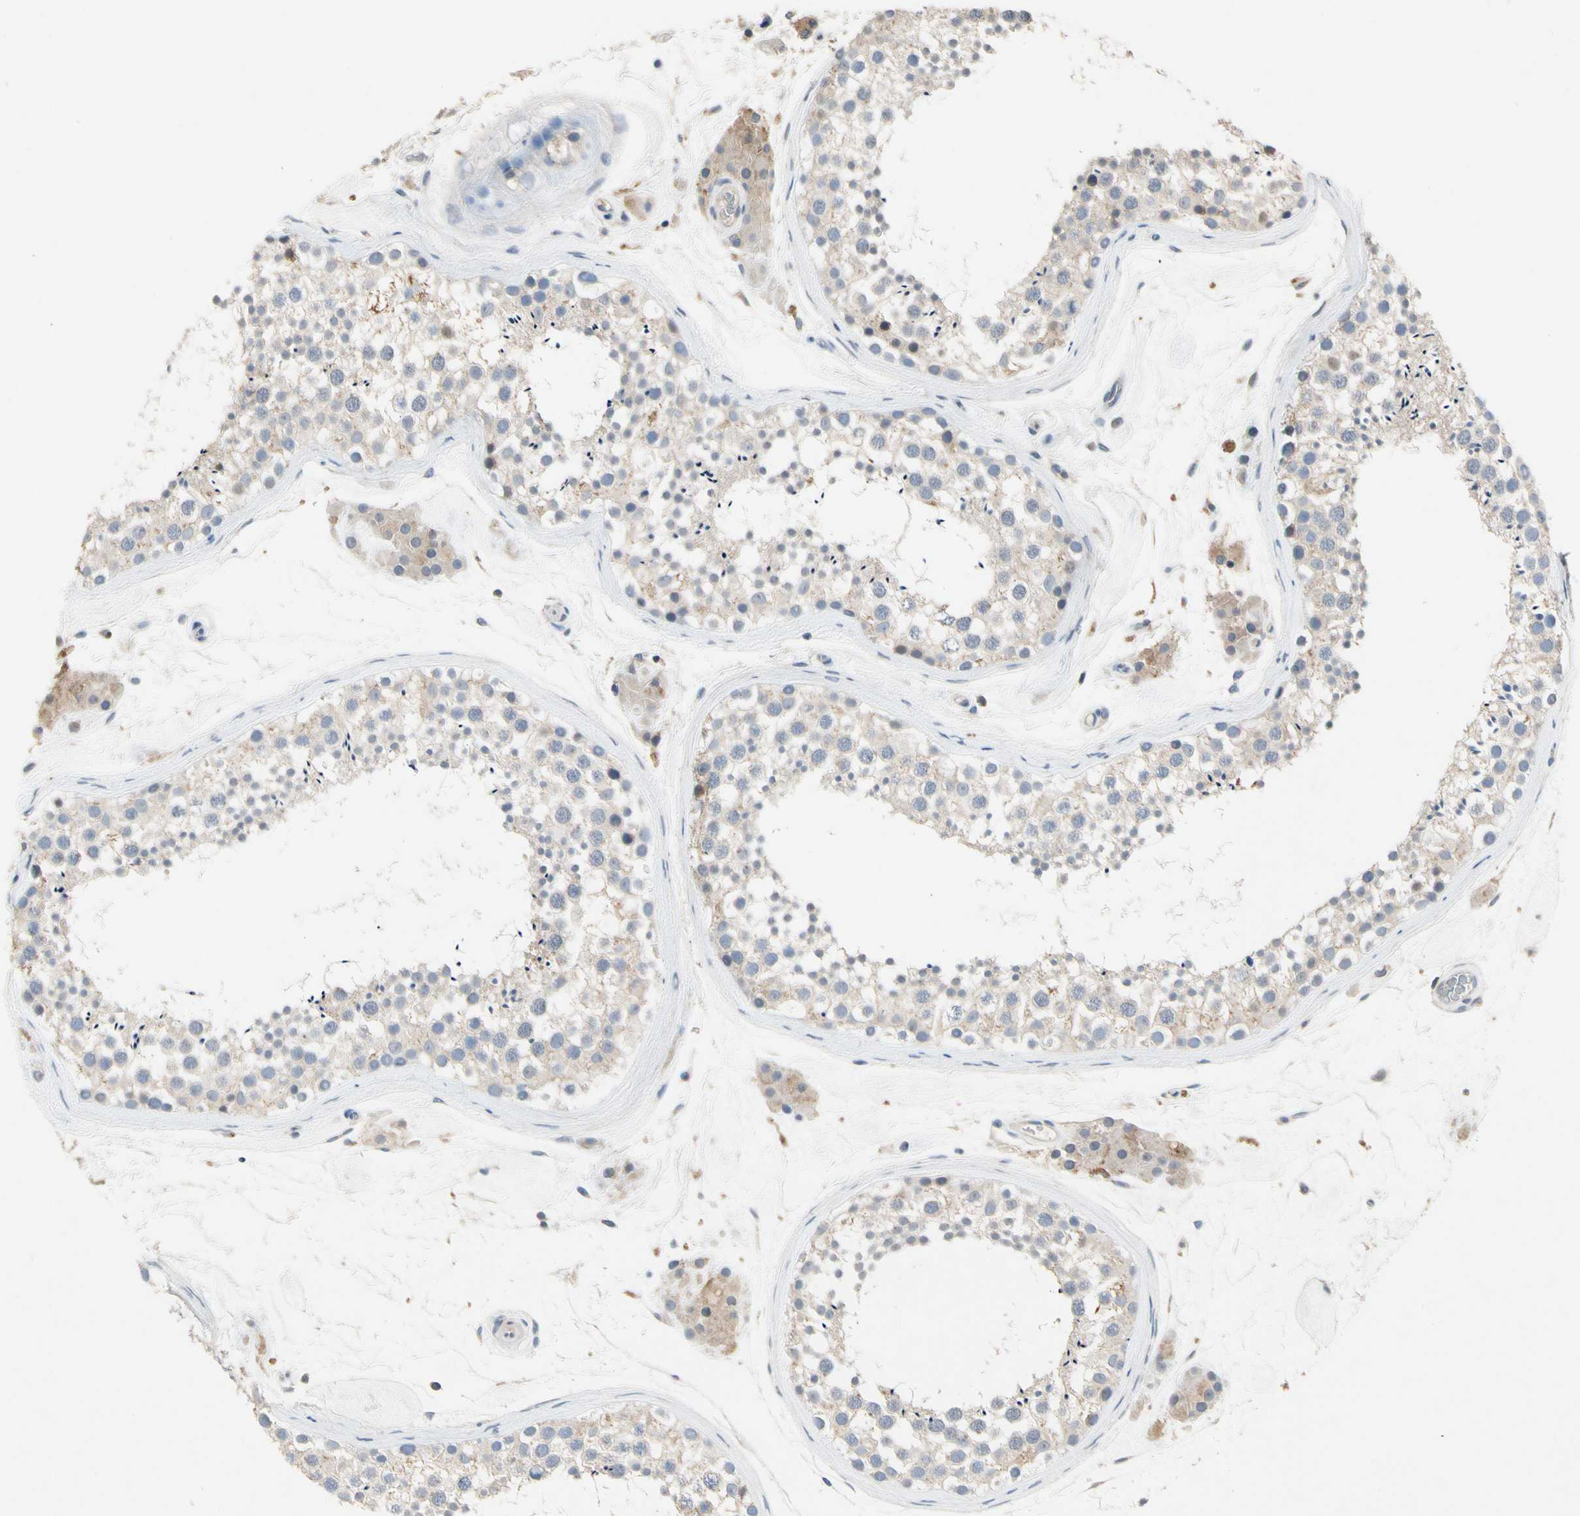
{"staining": {"intensity": "weak", "quantity": ">75%", "location": "cytoplasmic/membranous"}, "tissue": "testis", "cell_type": "Cells in seminiferous ducts", "image_type": "normal", "snomed": [{"axis": "morphology", "description": "Normal tissue, NOS"}, {"axis": "topography", "description": "Testis"}], "caption": "Brown immunohistochemical staining in normal testis demonstrates weak cytoplasmic/membranous expression in approximately >75% of cells in seminiferous ducts.", "gene": "GAS6", "patient": {"sex": "male", "age": 46}}